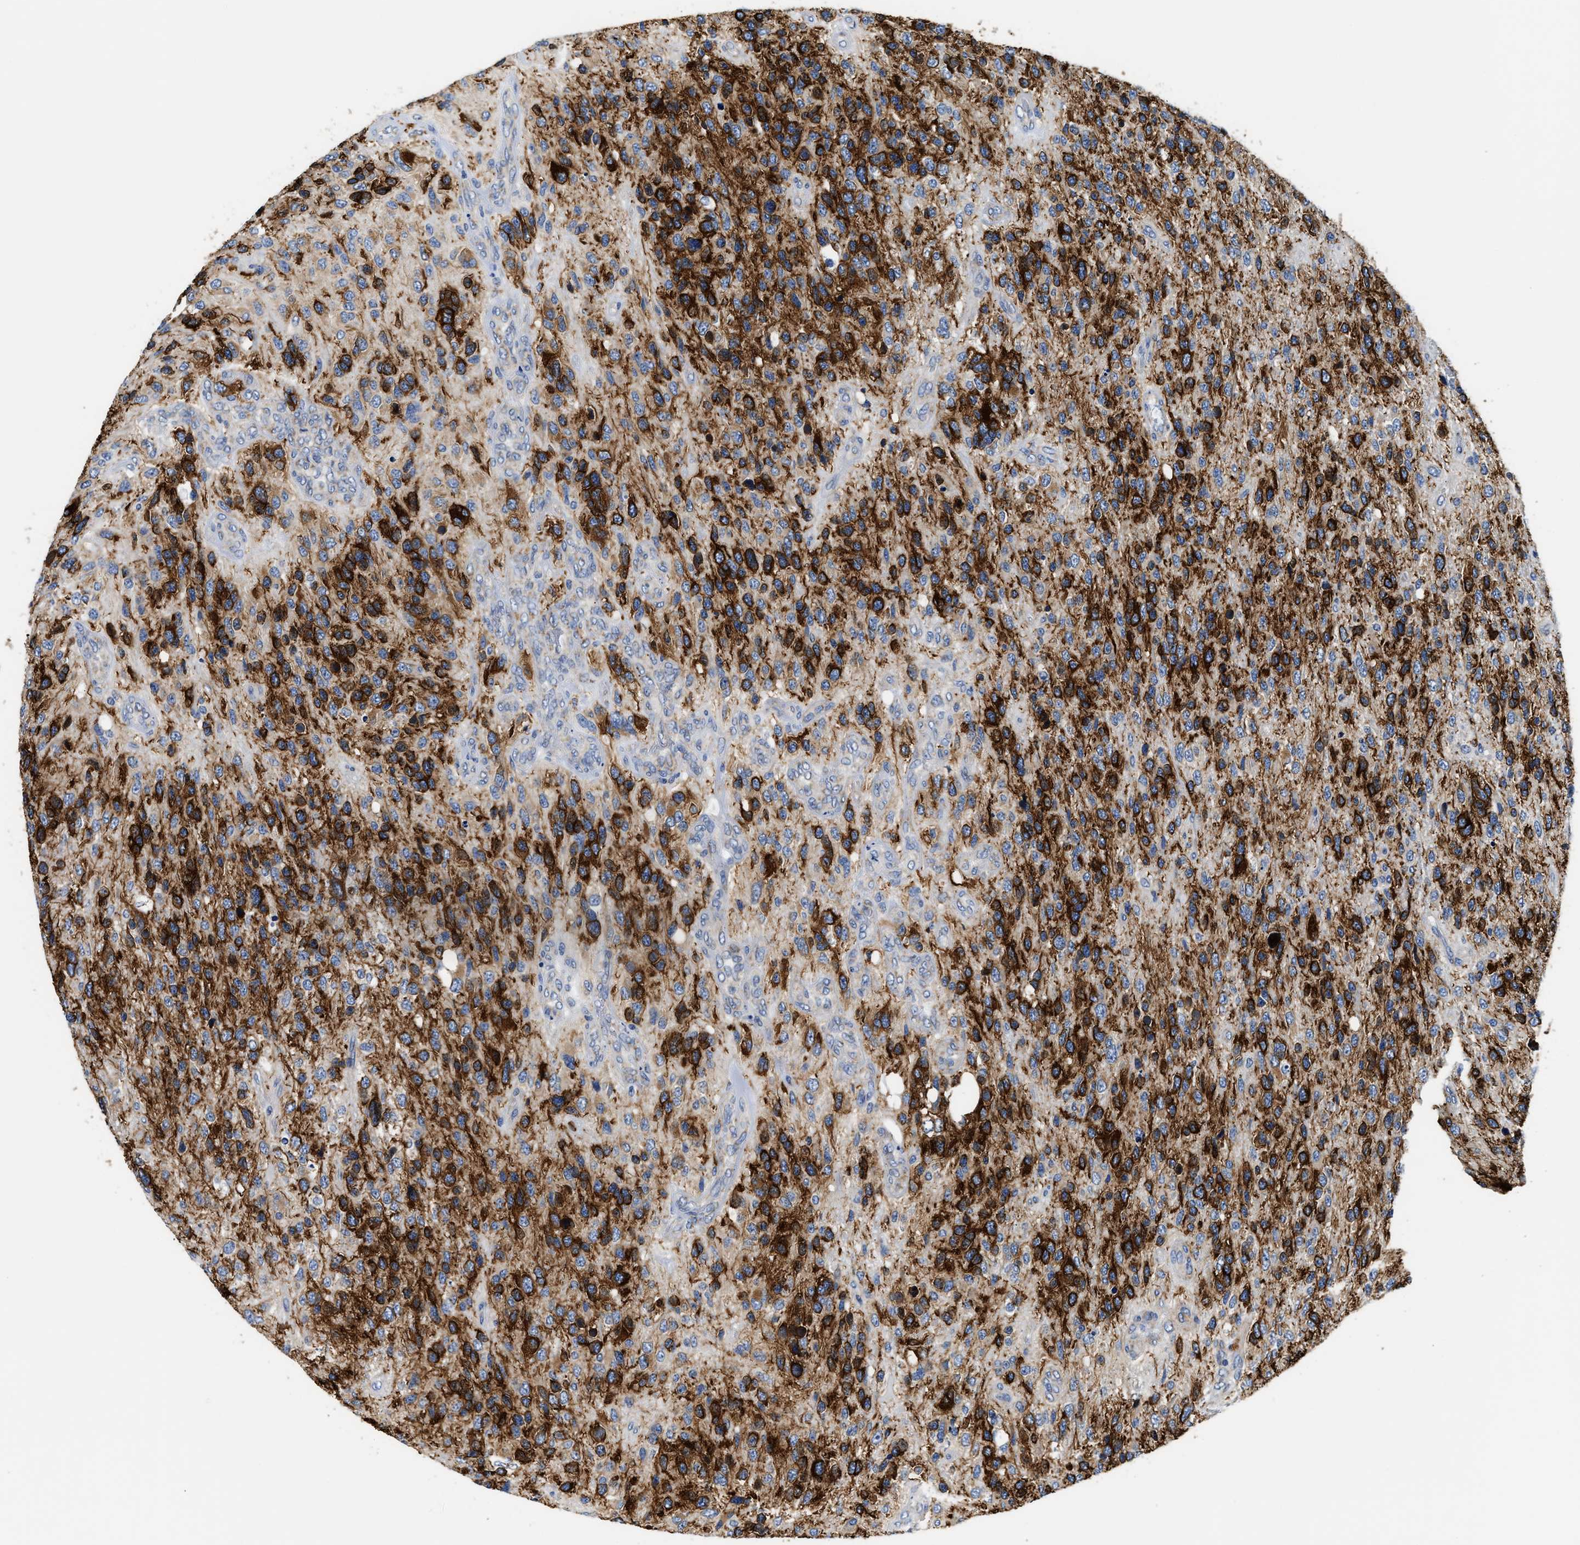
{"staining": {"intensity": "strong", "quantity": "25%-75%", "location": "cytoplasmic/membranous"}, "tissue": "glioma", "cell_type": "Tumor cells", "image_type": "cancer", "snomed": [{"axis": "morphology", "description": "Glioma, malignant, High grade"}, {"axis": "topography", "description": "Brain"}], "caption": "Protein staining of glioma tissue demonstrates strong cytoplasmic/membranous positivity in approximately 25%-75% of tumor cells.", "gene": "ACADVL", "patient": {"sex": "female", "age": 58}}